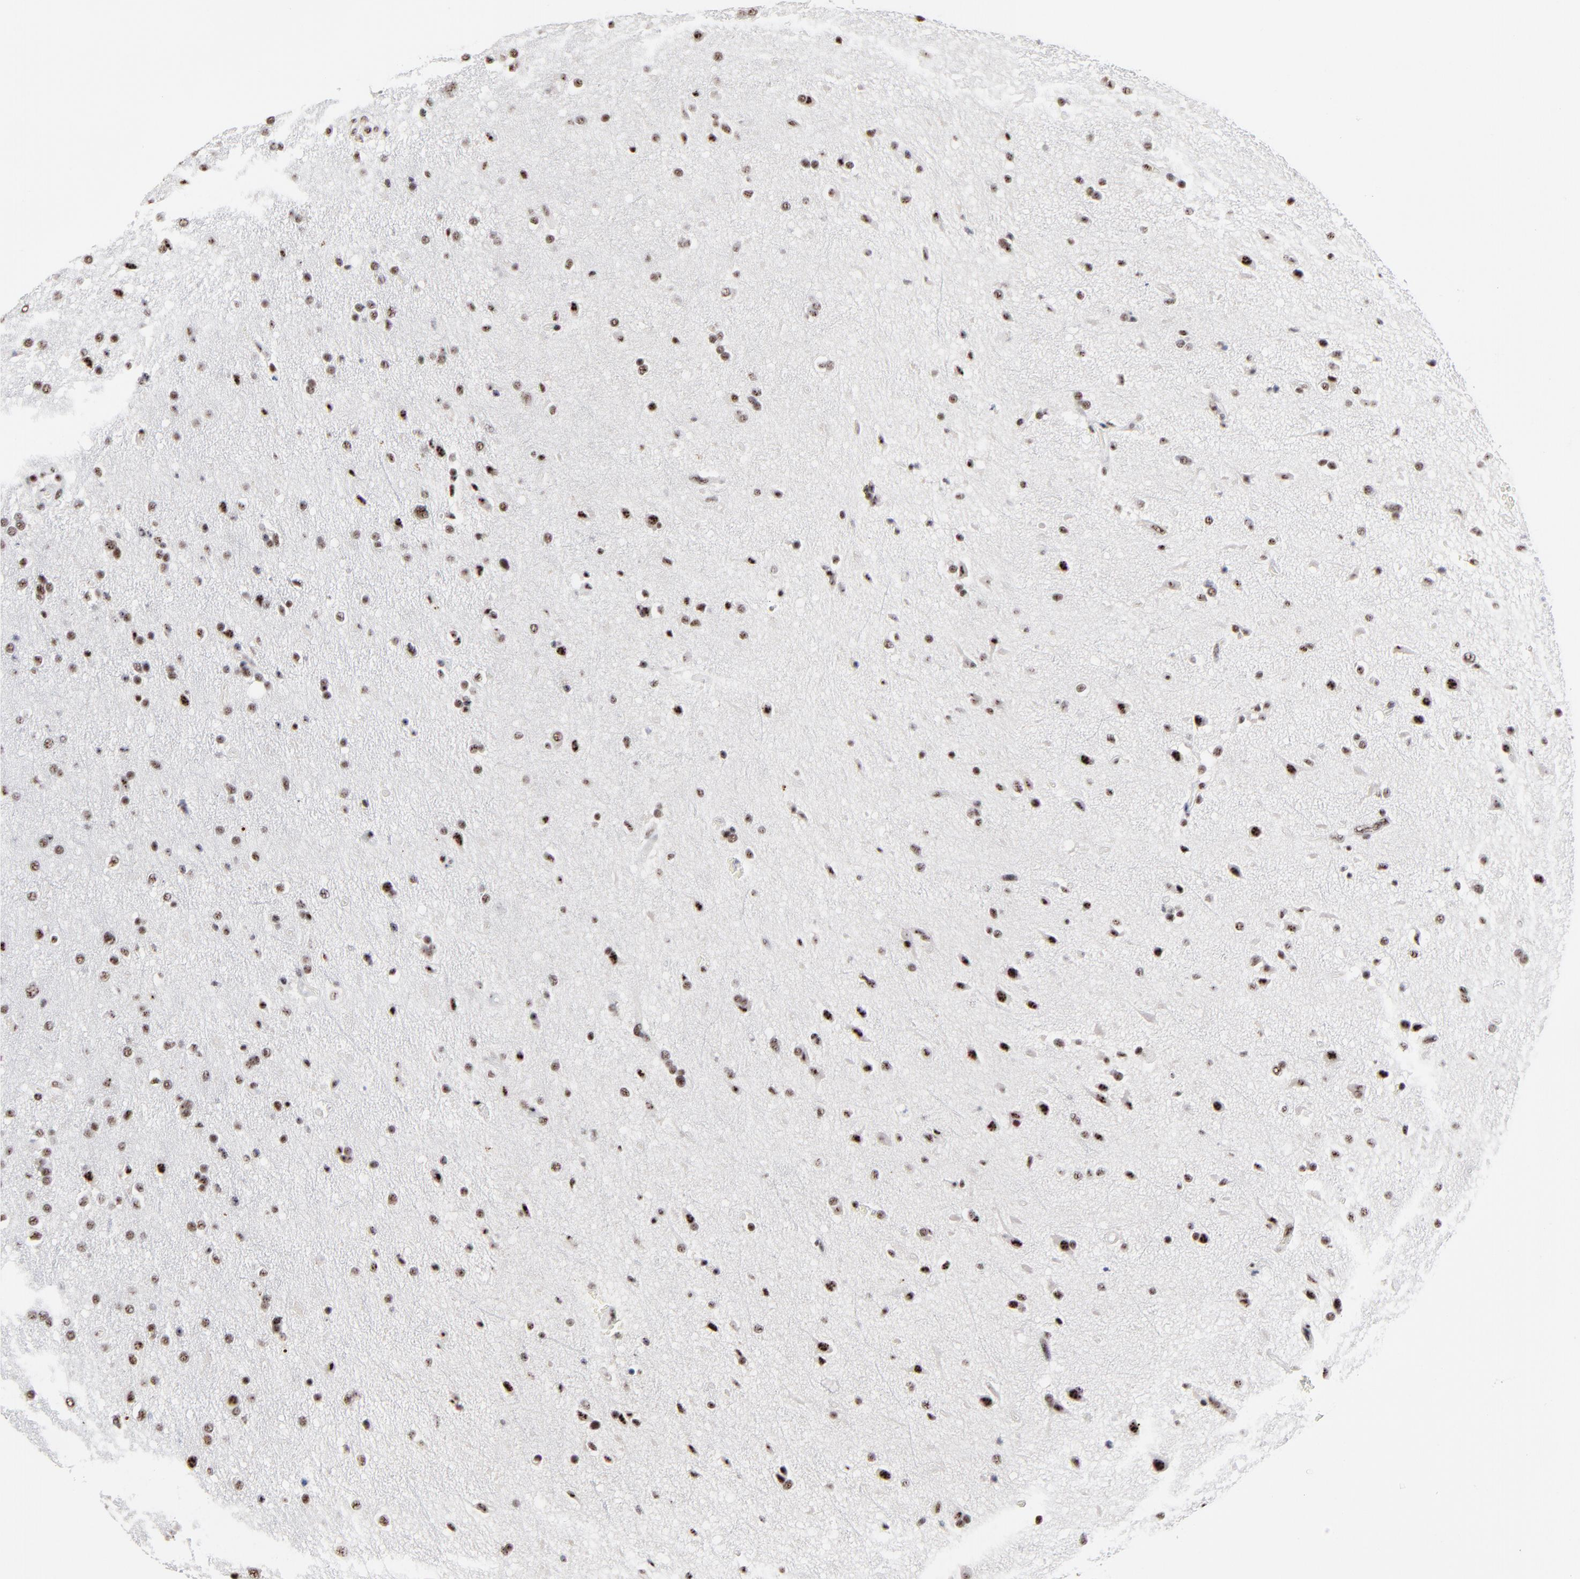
{"staining": {"intensity": "weak", "quantity": ">75%", "location": "nuclear"}, "tissue": "glioma", "cell_type": "Tumor cells", "image_type": "cancer", "snomed": [{"axis": "morphology", "description": "Glioma, malignant, High grade"}, {"axis": "topography", "description": "Brain"}], "caption": "Malignant glioma (high-grade) stained for a protein shows weak nuclear positivity in tumor cells.", "gene": "MBD4", "patient": {"sex": "male", "age": 33}}